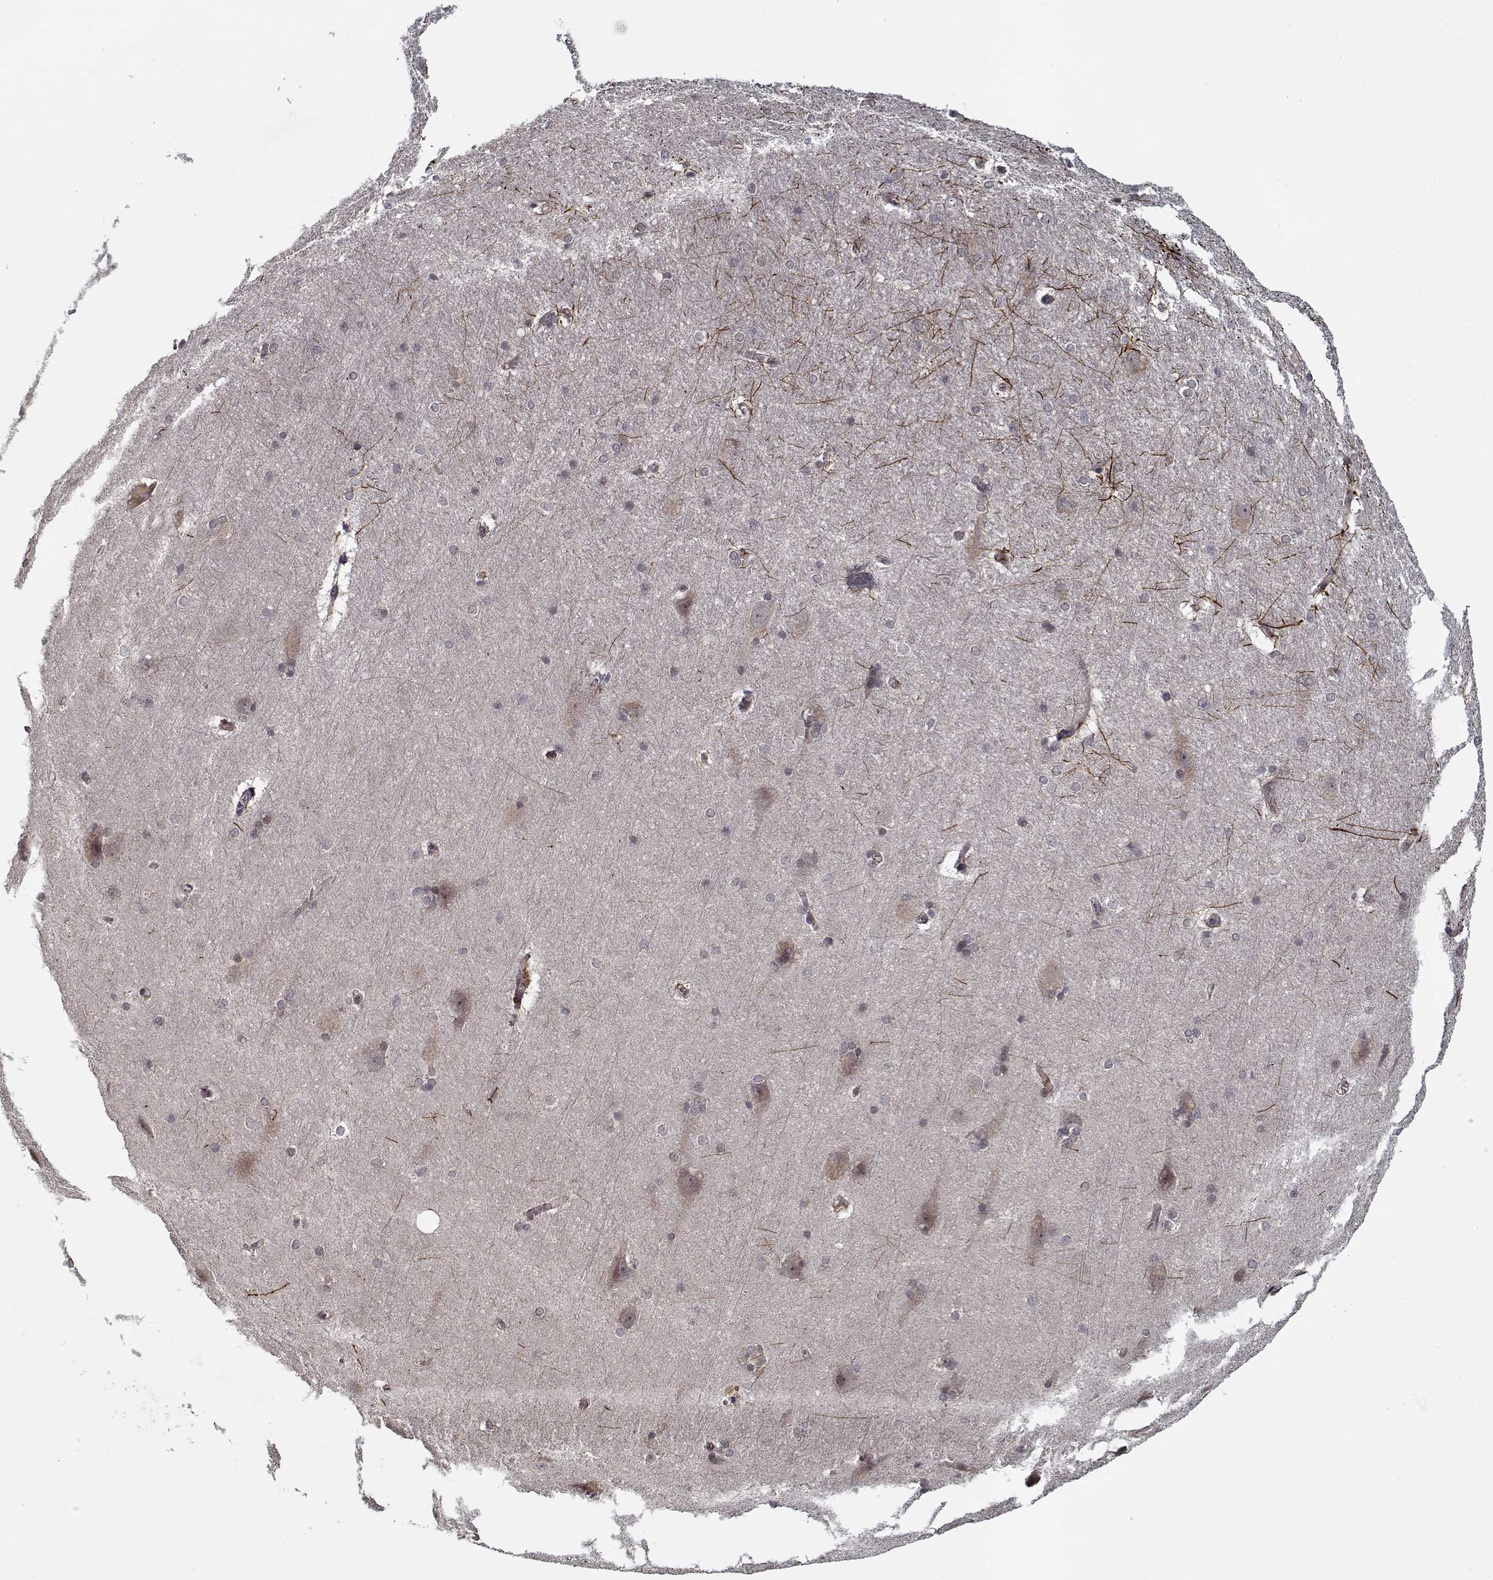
{"staining": {"intensity": "negative", "quantity": "none", "location": "none"}, "tissue": "hippocampus", "cell_type": "Glial cells", "image_type": "normal", "snomed": [{"axis": "morphology", "description": "Normal tissue, NOS"}, {"axis": "topography", "description": "Cerebral cortex"}, {"axis": "topography", "description": "Hippocampus"}], "caption": "This is a photomicrograph of IHC staining of normal hippocampus, which shows no expression in glial cells. (DAB (3,3'-diaminobenzidine) immunohistochemistry with hematoxylin counter stain).", "gene": "NLK", "patient": {"sex": "female", "age": 19}}